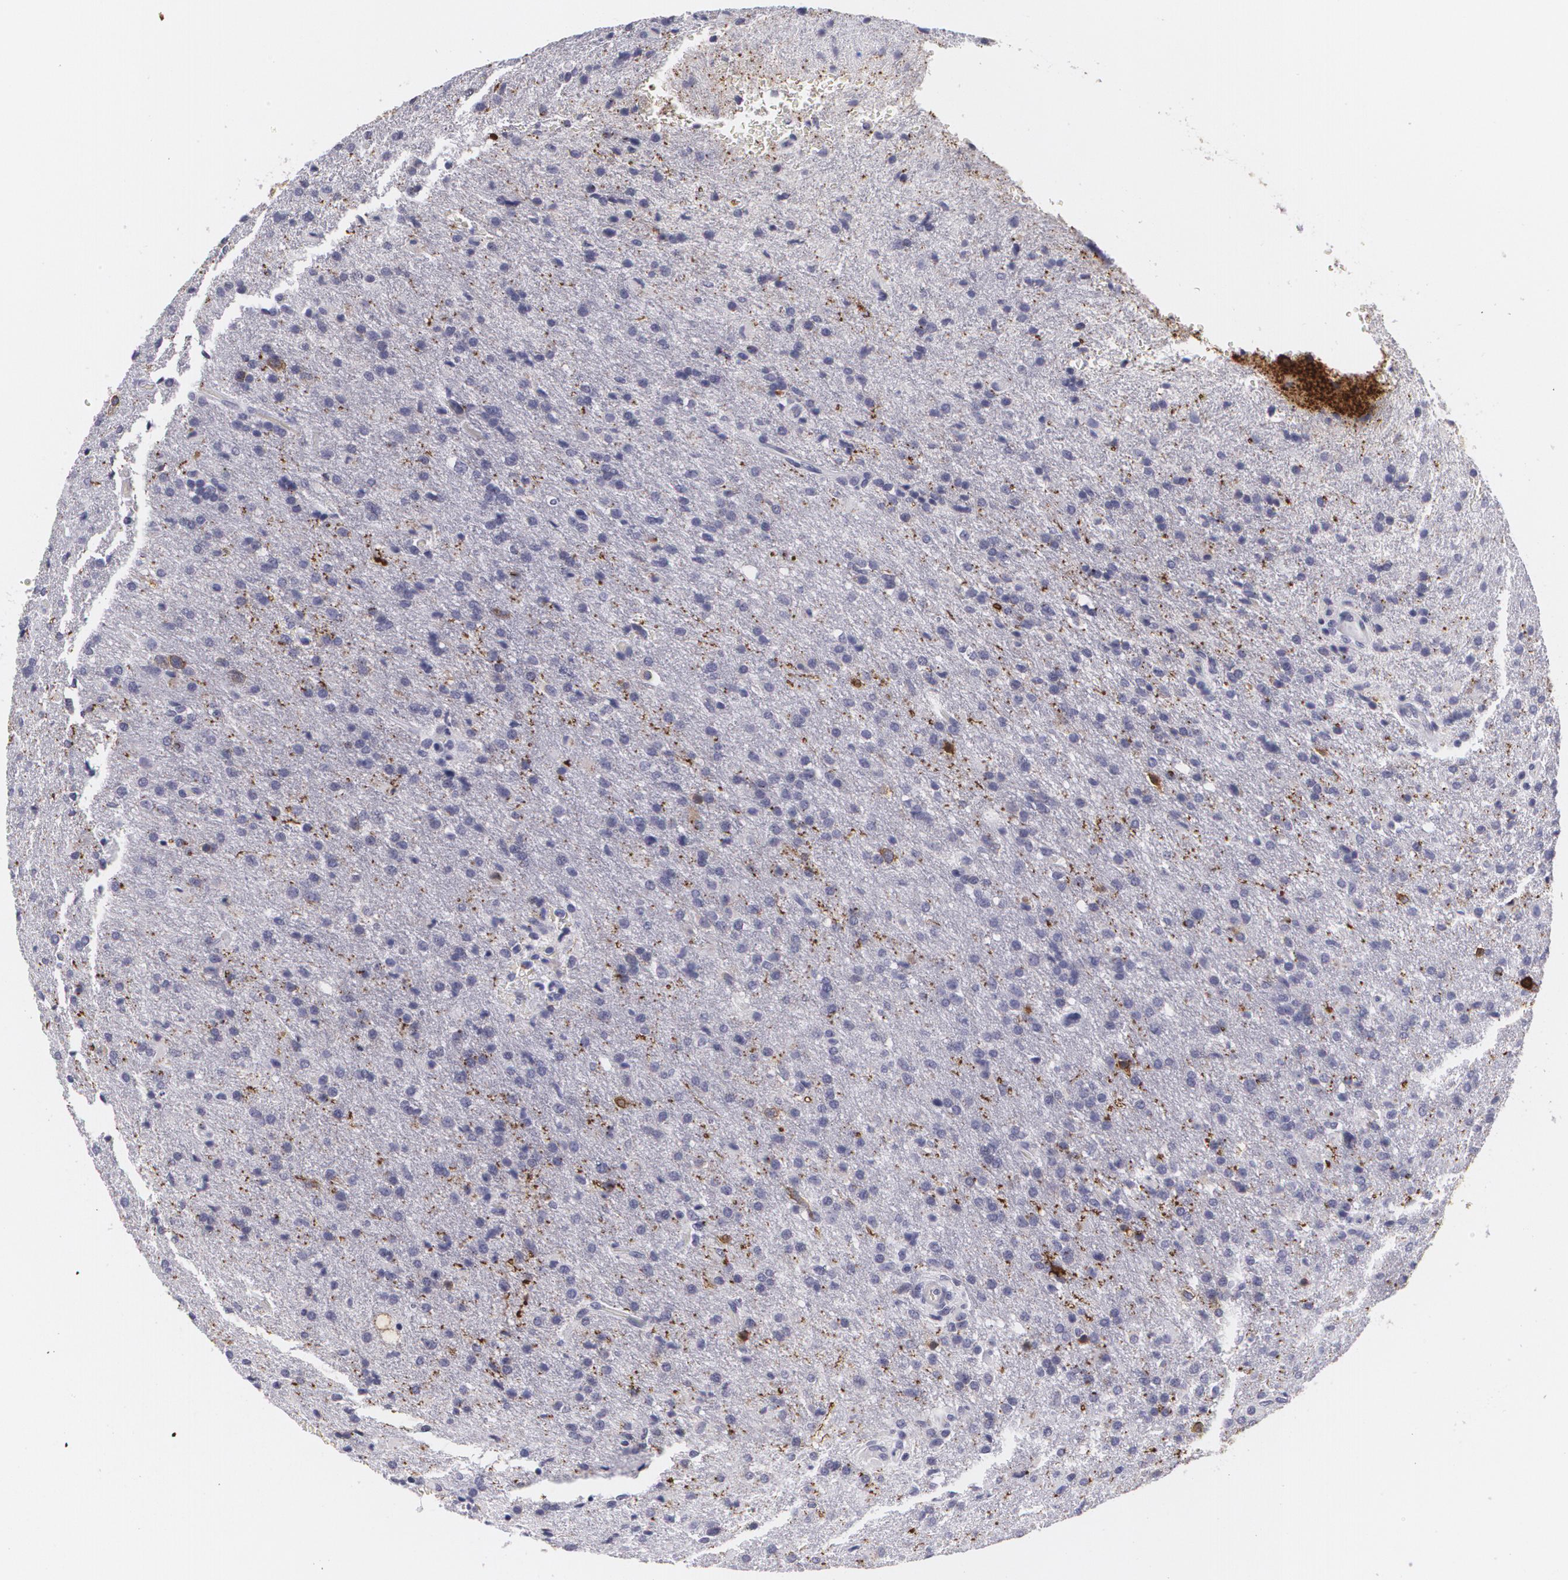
{"staining": {"intensity": "weak", "quantity": "<25%", "location": "cytoplasmic/membranous"}, "tissue": "glioma", "cell_type": "Tumor cells", "image_type": "cancer", "snomed": [{"axis": "morphology", "description": "Glioma, malignant, High grade"}, {"axis": "topography", "description": "Brain"}], "caption": "The micrograph exhibits no significant positivity in tumor cells of glioma.", "gene": "MAP2", "patient": {"sex": "male", "age": 68}}